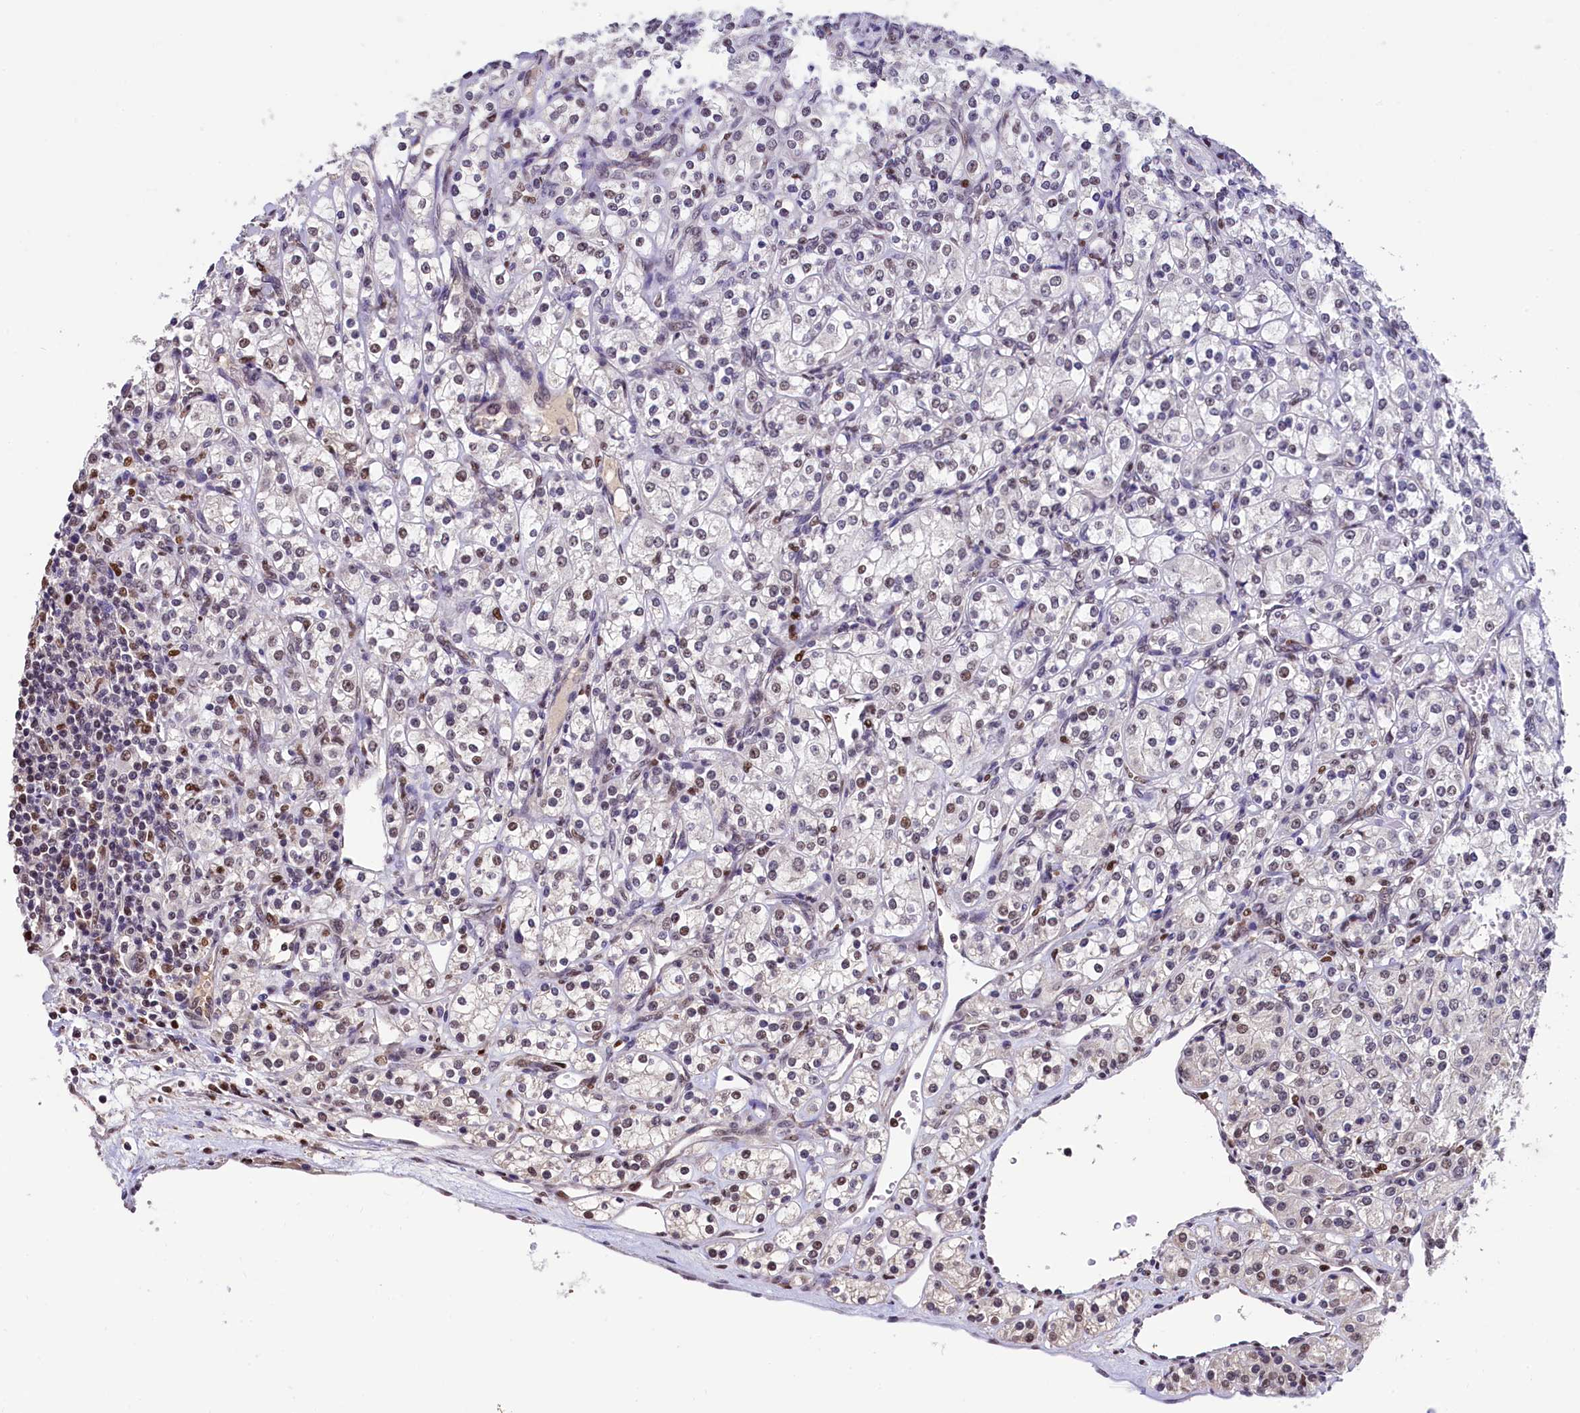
{"staining": {"intensity": "weak", "quantity": "25%-75%", "location": "nuclear"}, "tissue": "renal cancer", "cell_type": "Tumor cells", "image_type": "cancer", "snomed": [{"axis": "morphology", "description": "Adenocarcinoma, NOS"}, {"axis": "topography", "description": "Kidney"}], "caption": "Renal cancer stained for a protein (brown) reveals weak nuclear positive staining in approximately 25%-75% of tumor cells.", "gene": "HECTD4", "patient": {"sex": "male", "age": 77}}